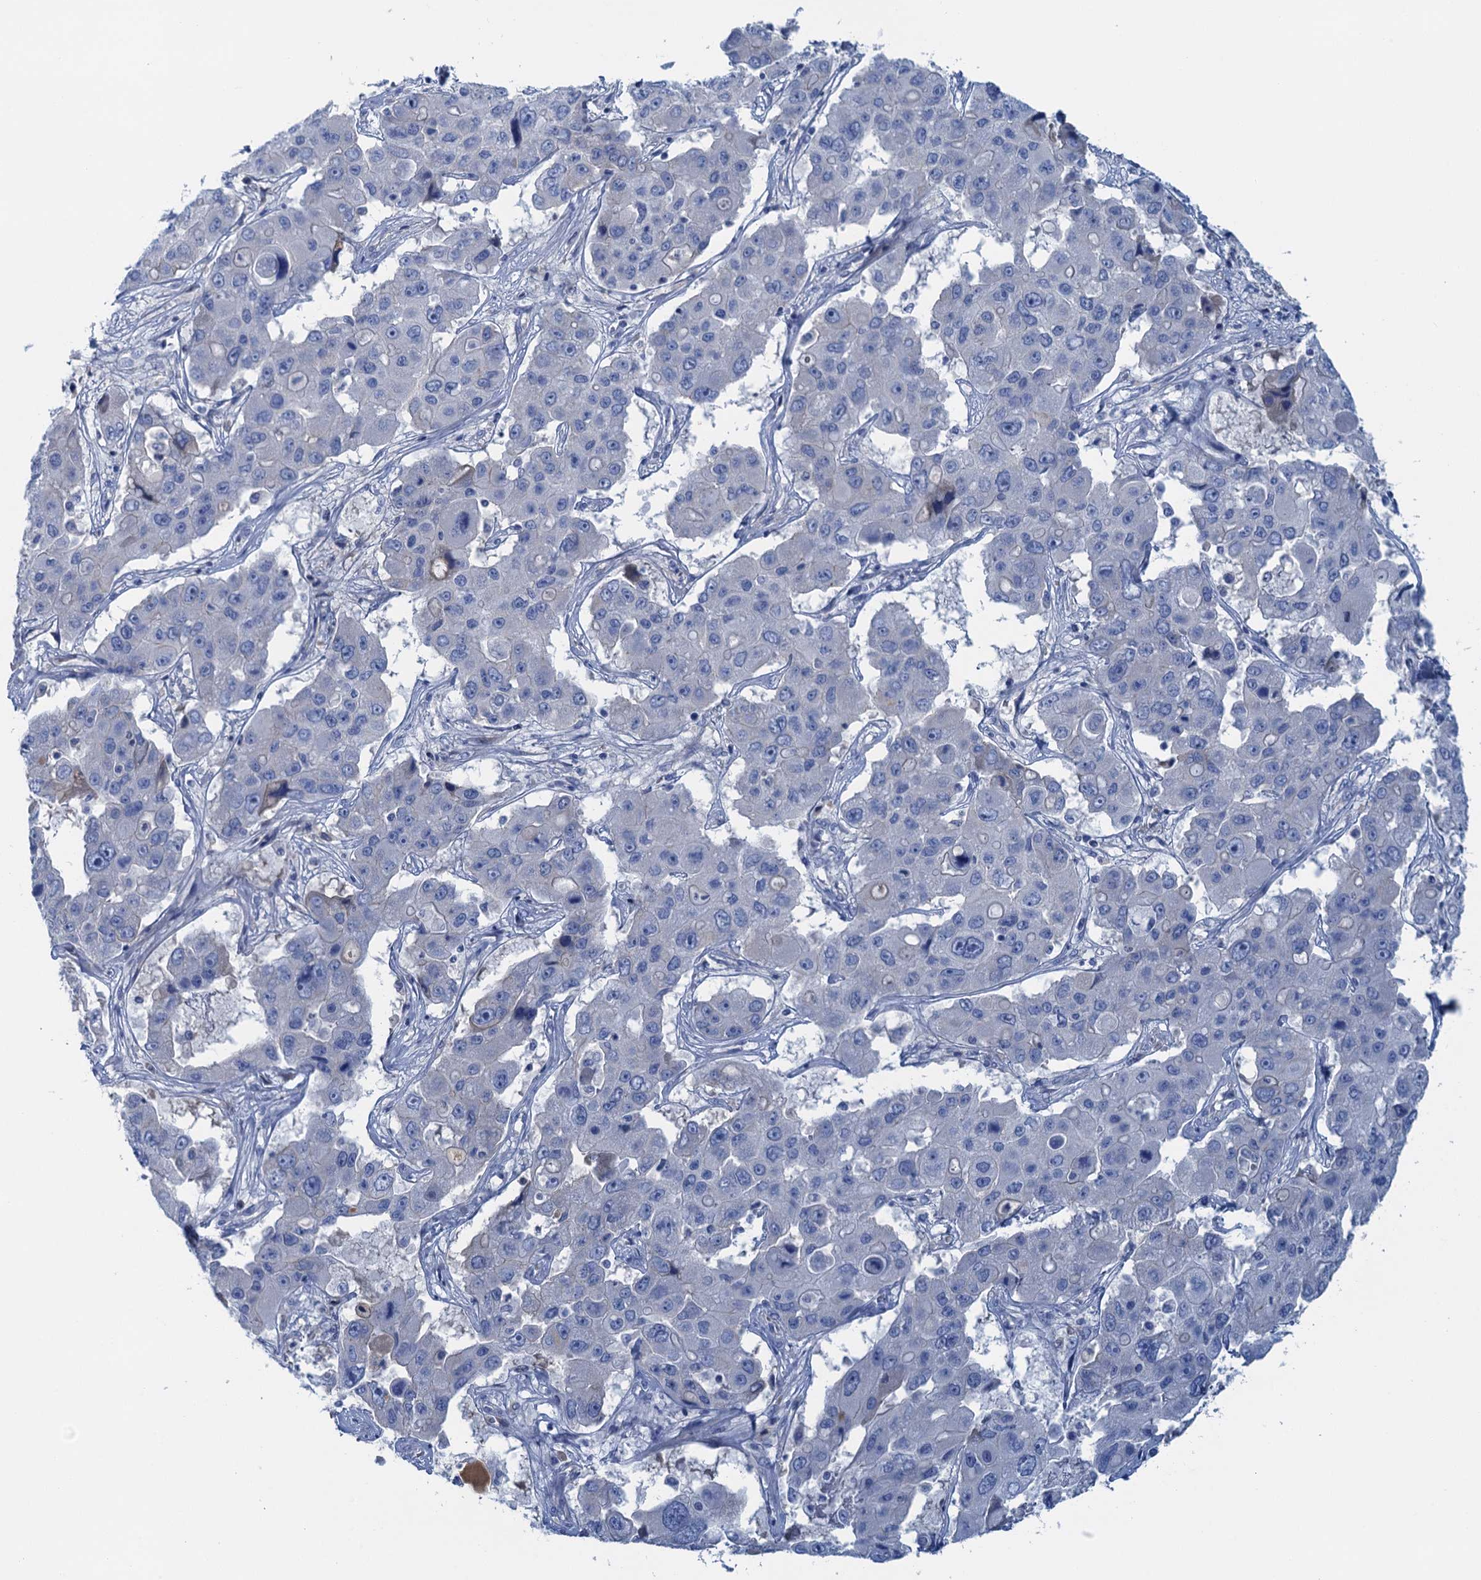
{"staining": {"intensity": "negative", "quantity": "none", "location": "none"}, "tissue": "liver cancer", "cell_type": "Tumor cells", "image_type": "cancer", "snomed": [{"axis": "morphology", "description": "Cholangiocarcinoma"}, {"axis": "topography", "description": "Liver"}], "caption": "This is an IHC histopathology image of human liver cancer. There is no positivity in tumor cells.", "gene": "MYADML2", "patient": {"sex": "male", "age": 67}}